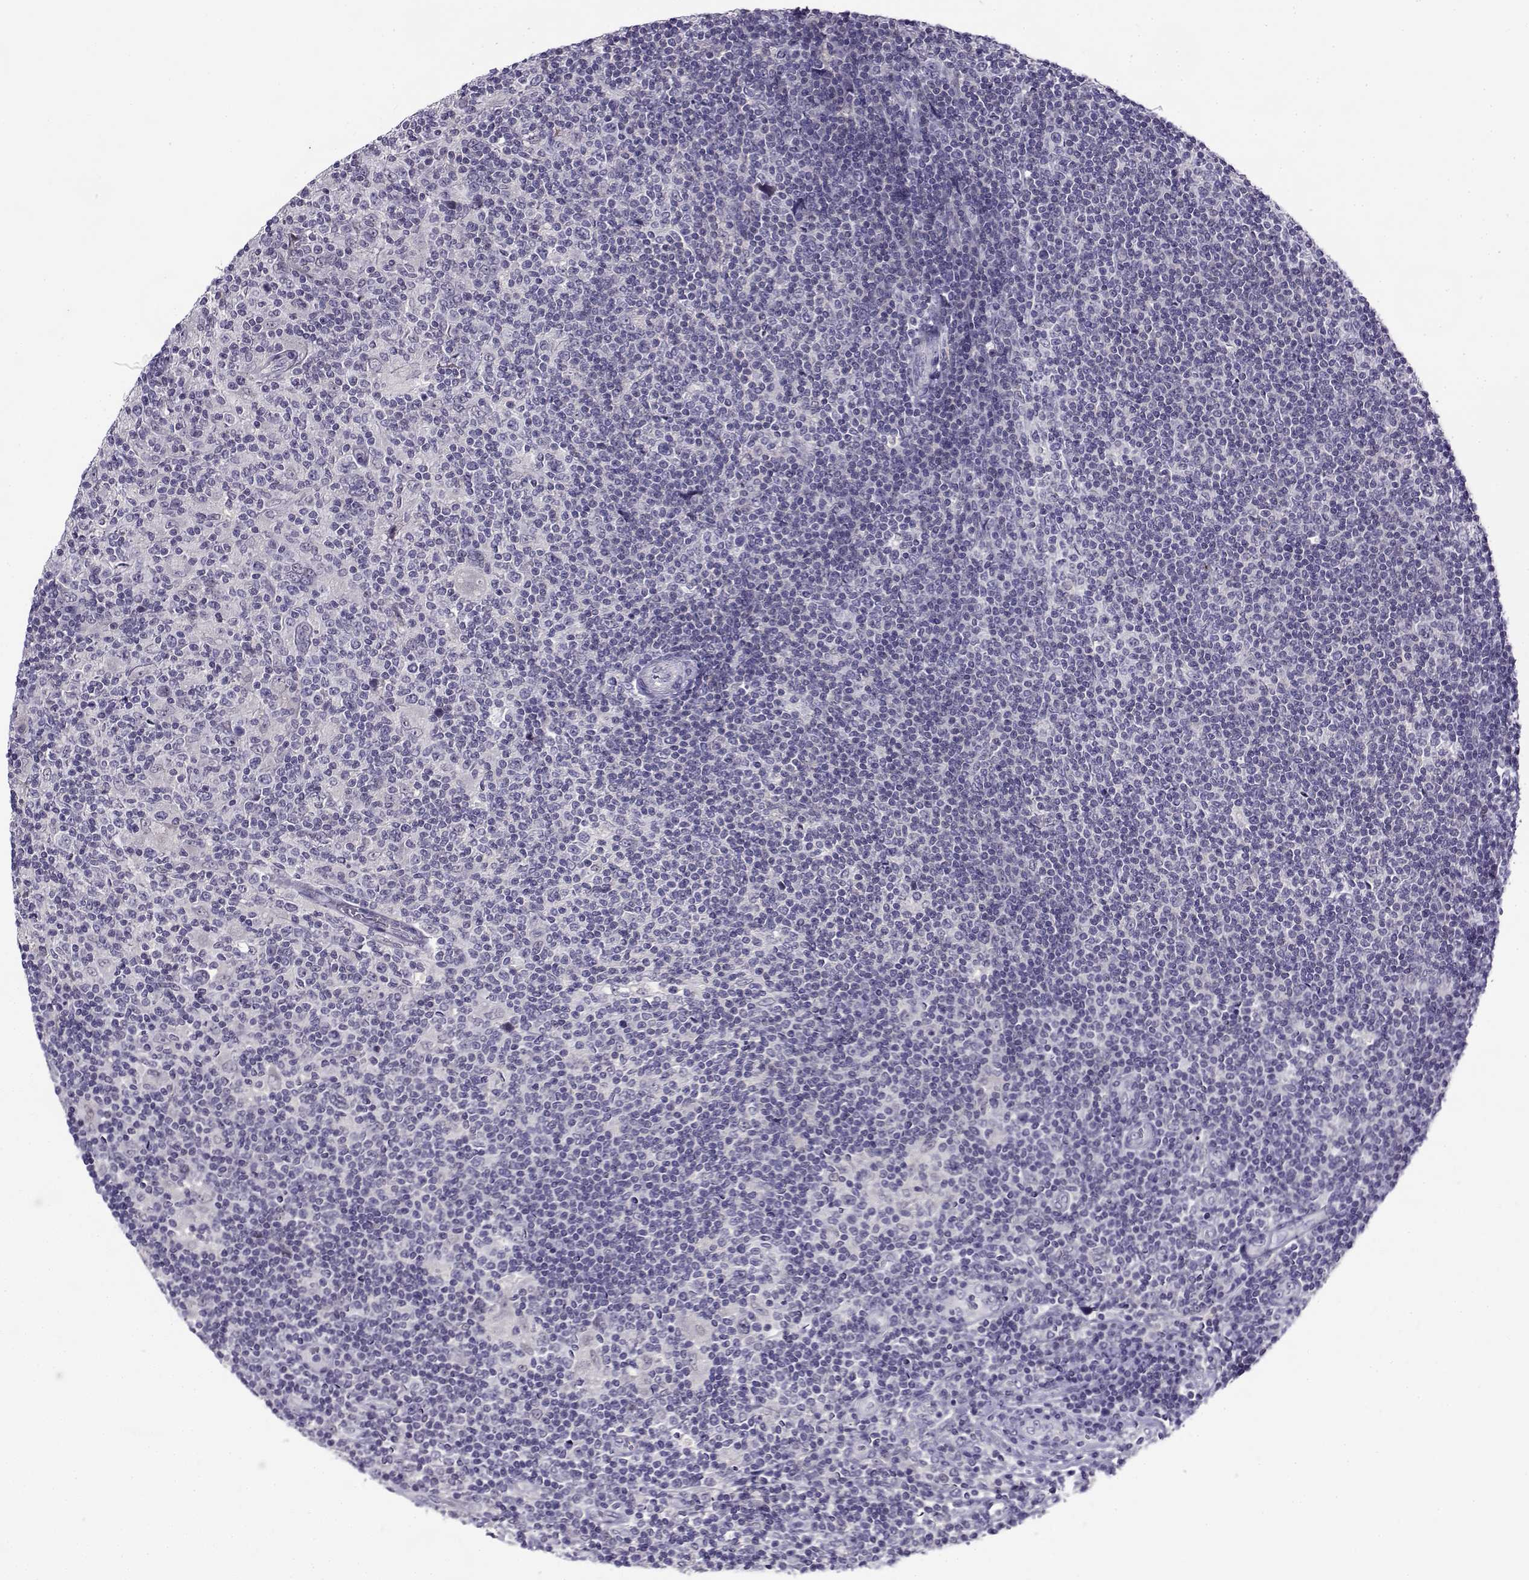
{"staining": {"intensity": "negative", "quantity": "none", "location": "none"}, "tissue": "lymphoma", "cell_type": "Tumor cells", "image_type": "cancer", "snomed": [{"axis": "morphology", "description": "Hodgkin's disease, NOS"}, {"axis": "topography", "description": "Lymph node"}], "caption": "High magnification brightfield microscopy of lymphoma stained with DAB (brown) and counterstained with hematoxylin (blue): tumor cells show no significant expression. (Stains: DAB (3,3'-diaminobenzidine) immunohistochemistry with hematoxylin counter stain, Microscopy: brightfield microscopy at high magnification).", "gene": "FEZF1", "patient": {"sex": "male", "age": 40}}